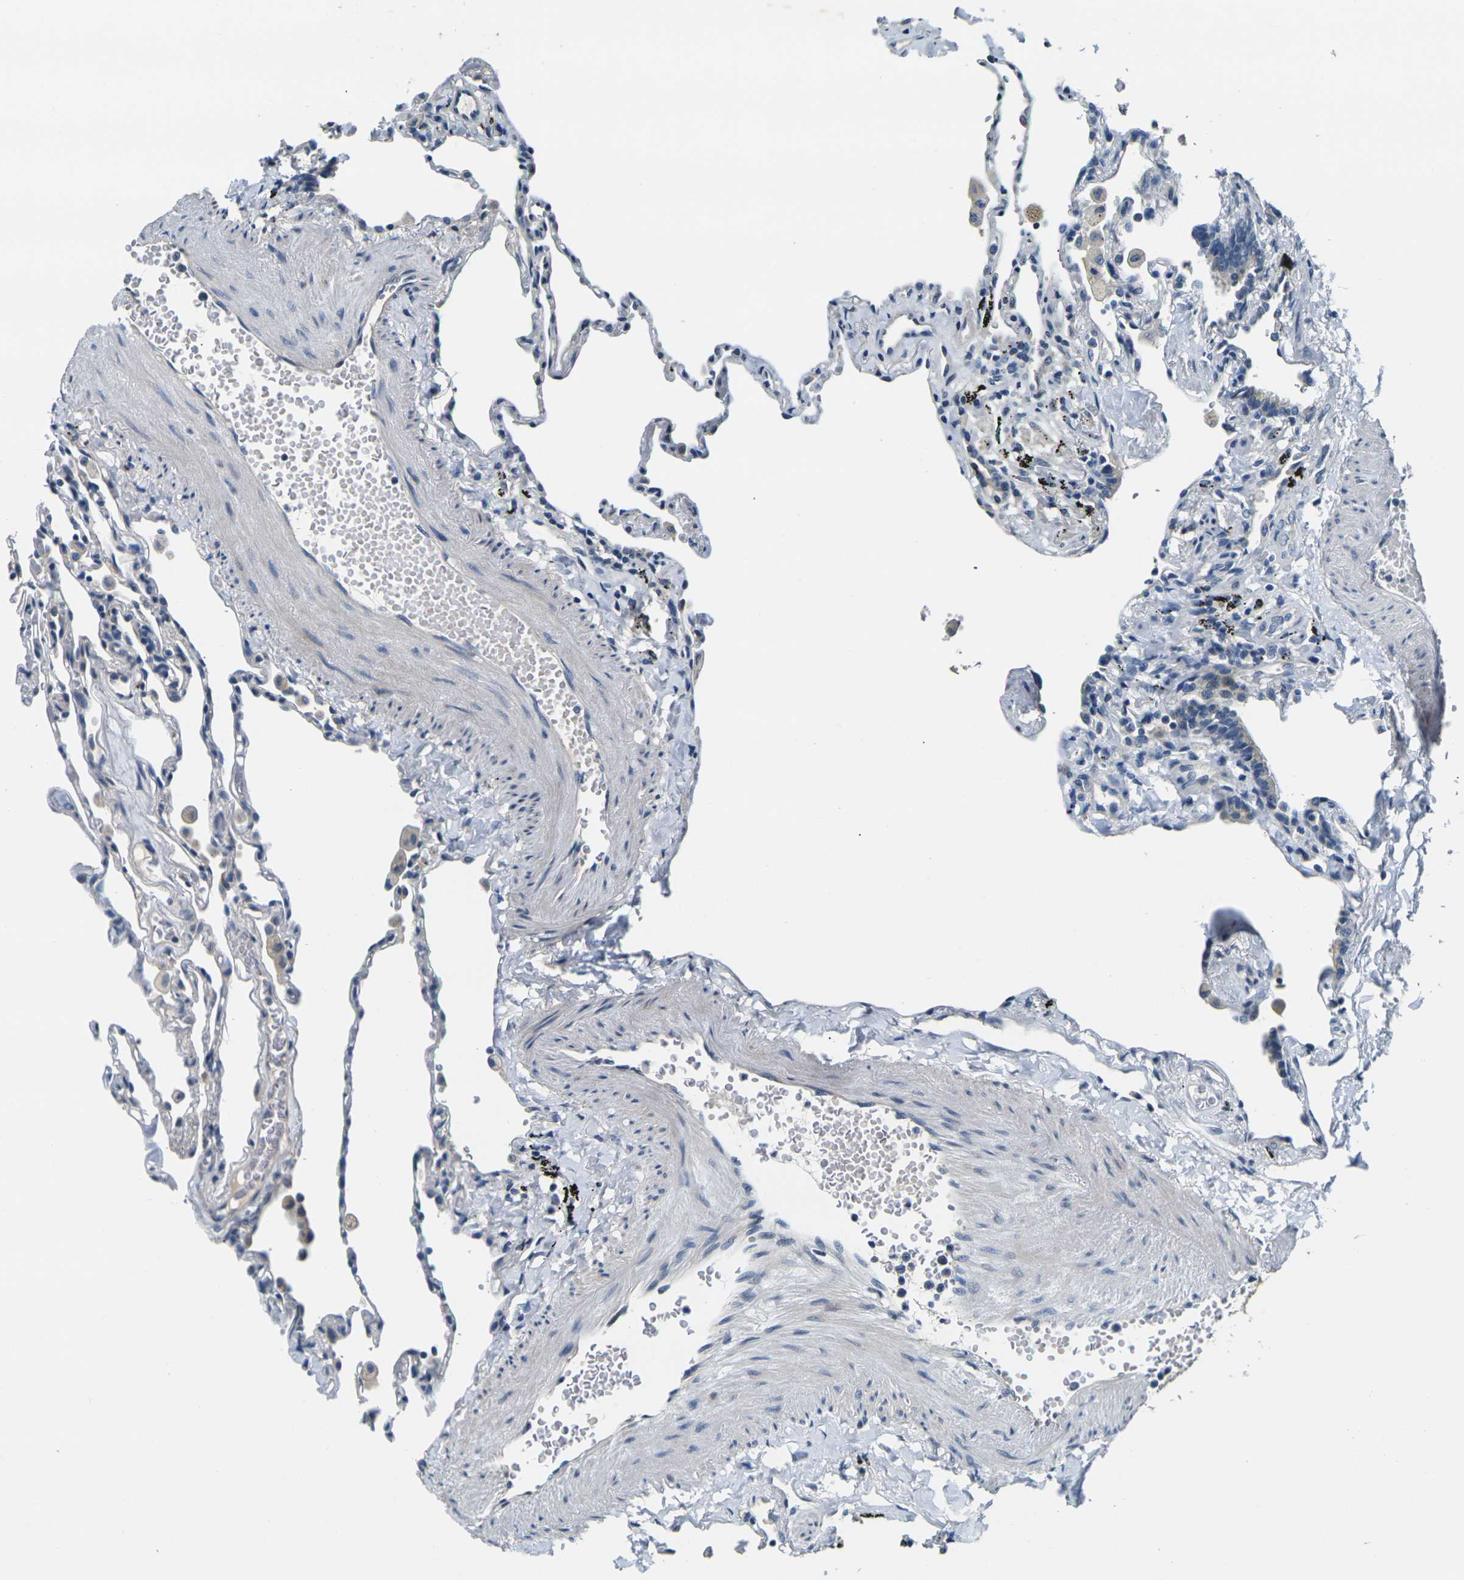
{"staining": {"intensity": "negative", "quantity": "none", "location": "none"}, "tissue": "lung", "cell_type": "Alveolar cells", "image_type": "normal", "snomed": [{"axis": "morphology", "description": "Normal tissue, NOS"}, {"axis": "topography", "description": "Lung"}], "caption": "High magnification brightfield microscopy of normal lung stained with DAB (3,3'-diaminobenzidine) (brown) and counterstained with hematoxylin (blue): alveolar cells show no significant staining. (DAB immunohistochemistry visualized using brightfield microscopy, high magnification).", "gene": "SHISAL2B", "patient": {"sex": "male", "age": 59}}